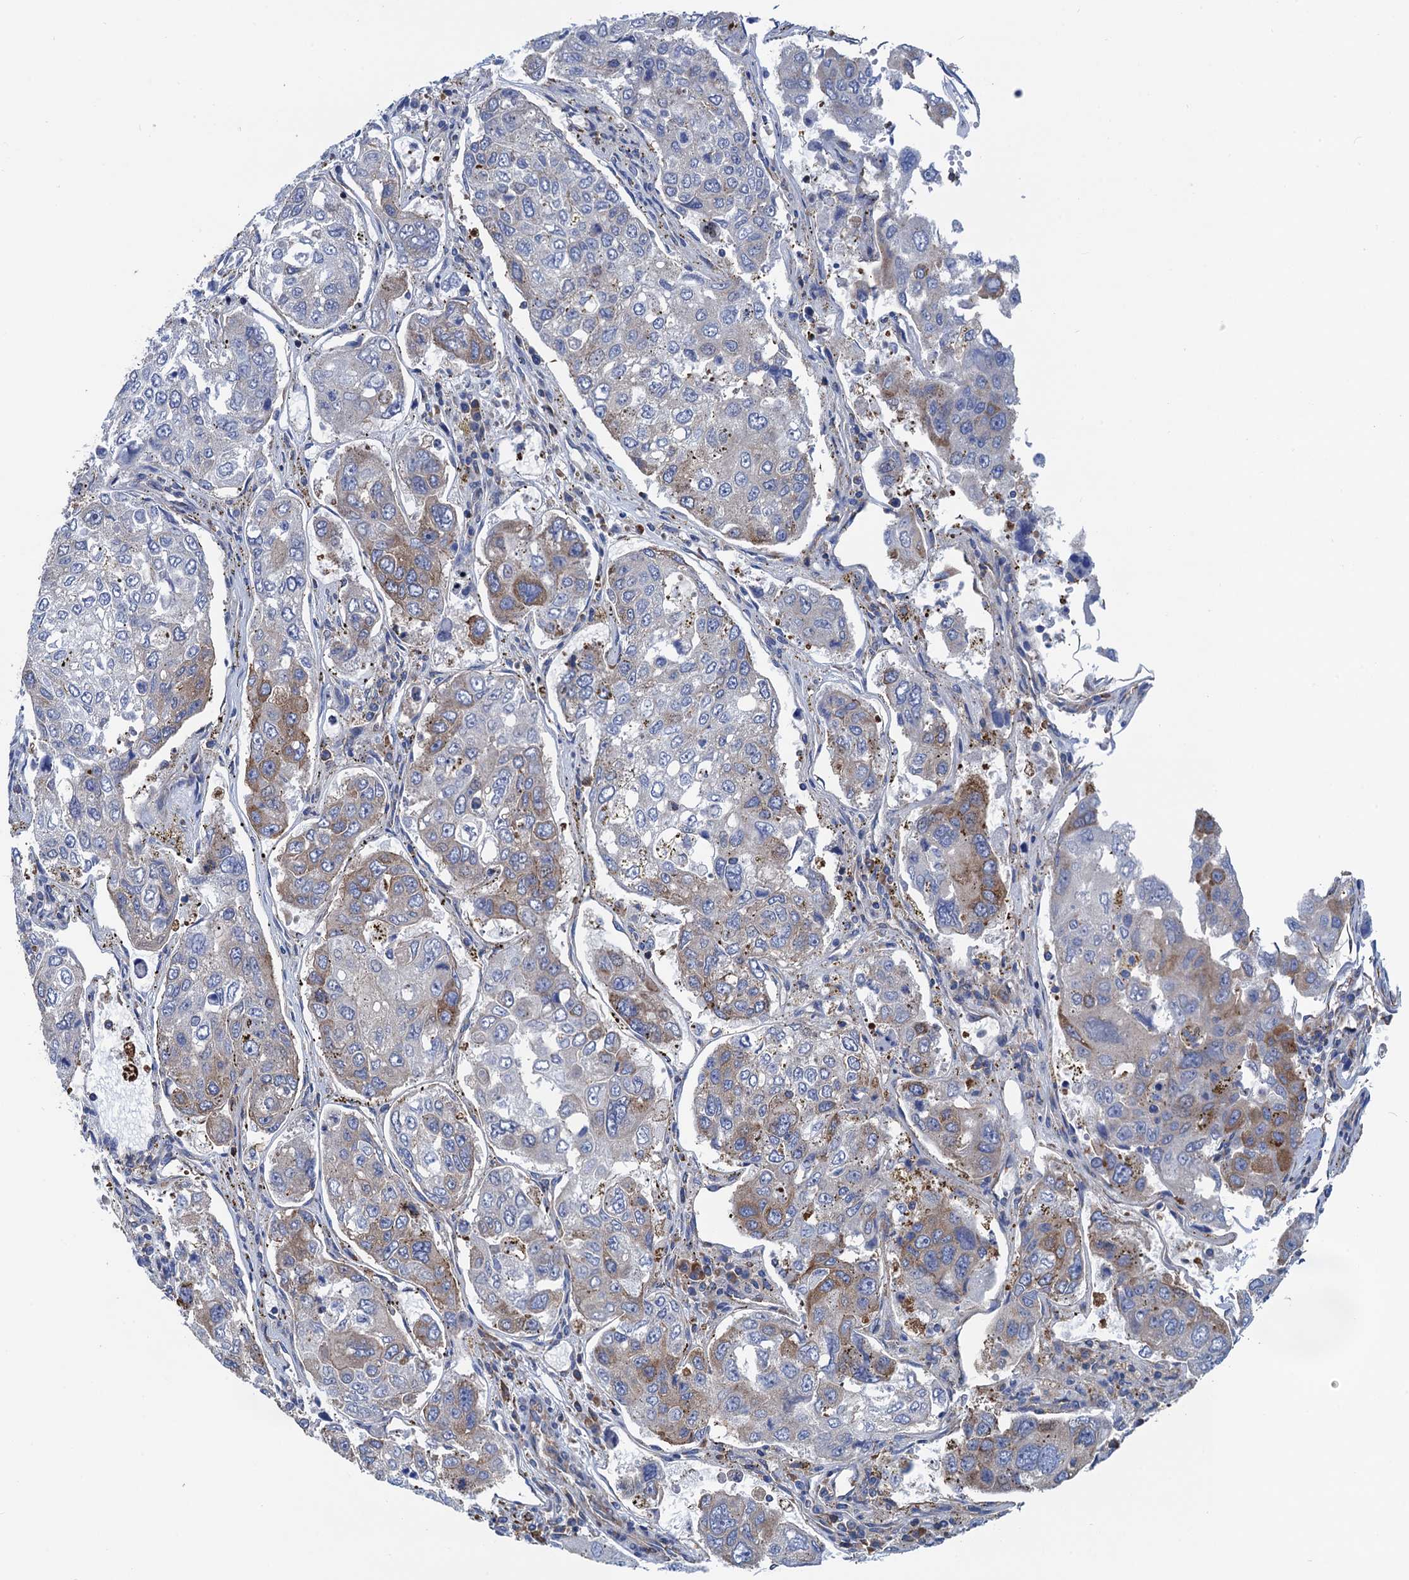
{"staining": {"intensity": "moderate", "quantity": "<25%", "location": "cytoplasmic/membranous"}, "tissue": "urothelial cancer", "cell_type": "Tumor cells", "image_type": "cancer", "snomed": [{"axis": "morphology", "description": "Urothelial carcinoma, High grade"}, {"axis": "topography", "description": "Lymph node"}, {"axis": "topography", "description": "Urinary bladder"}], "caption": "The image demonstrates staining of urothelial cancer, revealing moderate cytoplasmic/membranous protein staining (brown color) within tumor cells.", "gene": "SLC12A7", "patient": {"sex": "male", "age": 51}}